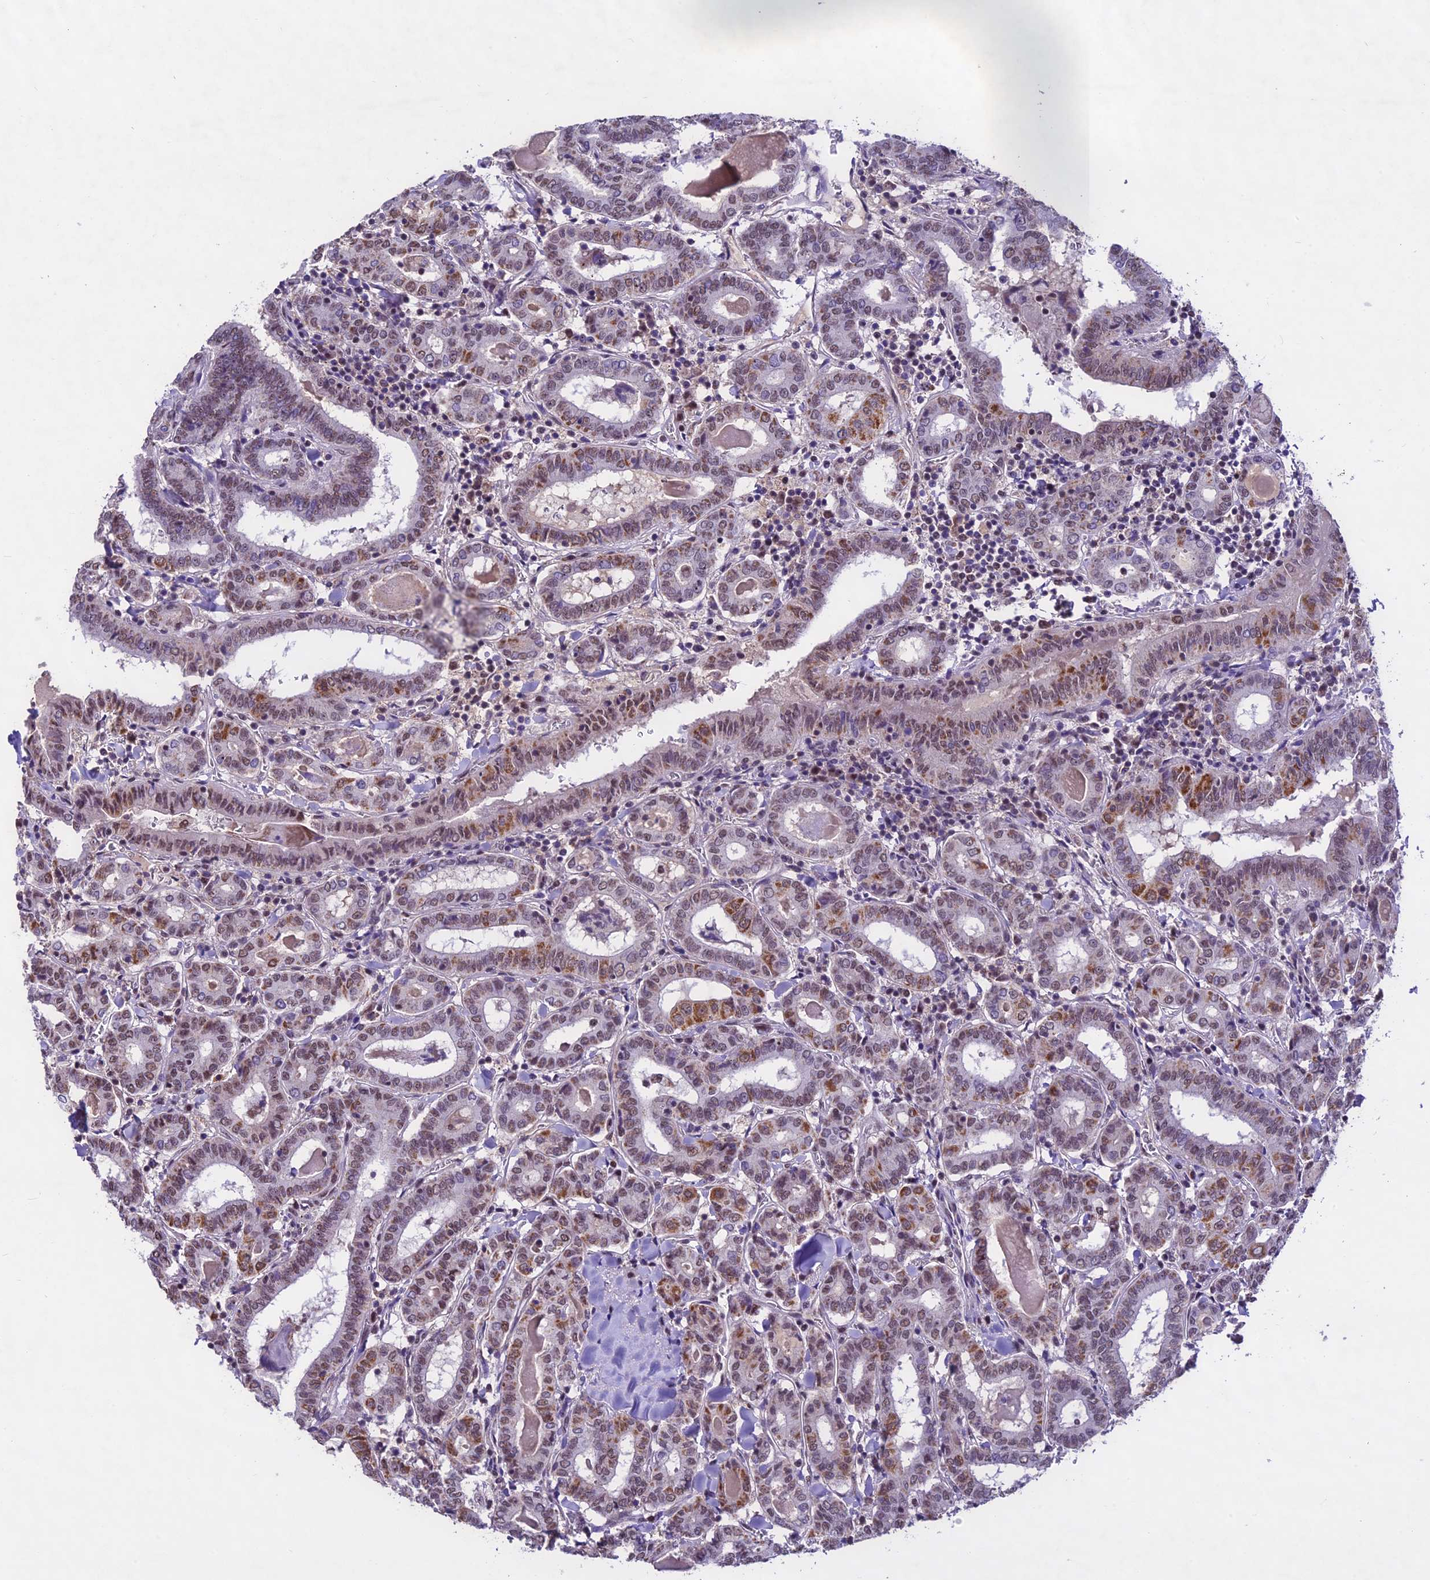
{"staining": {"intensity": "moderate", "quantity": ">75%", "location": "cytoplasmic/membranous,nuclear"}, "tissue": "thyroid cancer", "cell_type": "Tumor cells", "image_type": "cancer", "snomed": [{"axis": "morphology", "description": "Papillary adenocarcinoma, NOS"}, {"axis": "topography", "description": "Thyroid gland"}], "caption": "A histopathology image showing moderate cytoplasmic/membranous and nuclear expression in about >75% of tumor cells in thyroid cancer (papillary adenocarcinoma), as visualized by brown immunohistochemical staining.", "gene": "CARS2", "patient": {"sex": "female", "age": 72}}